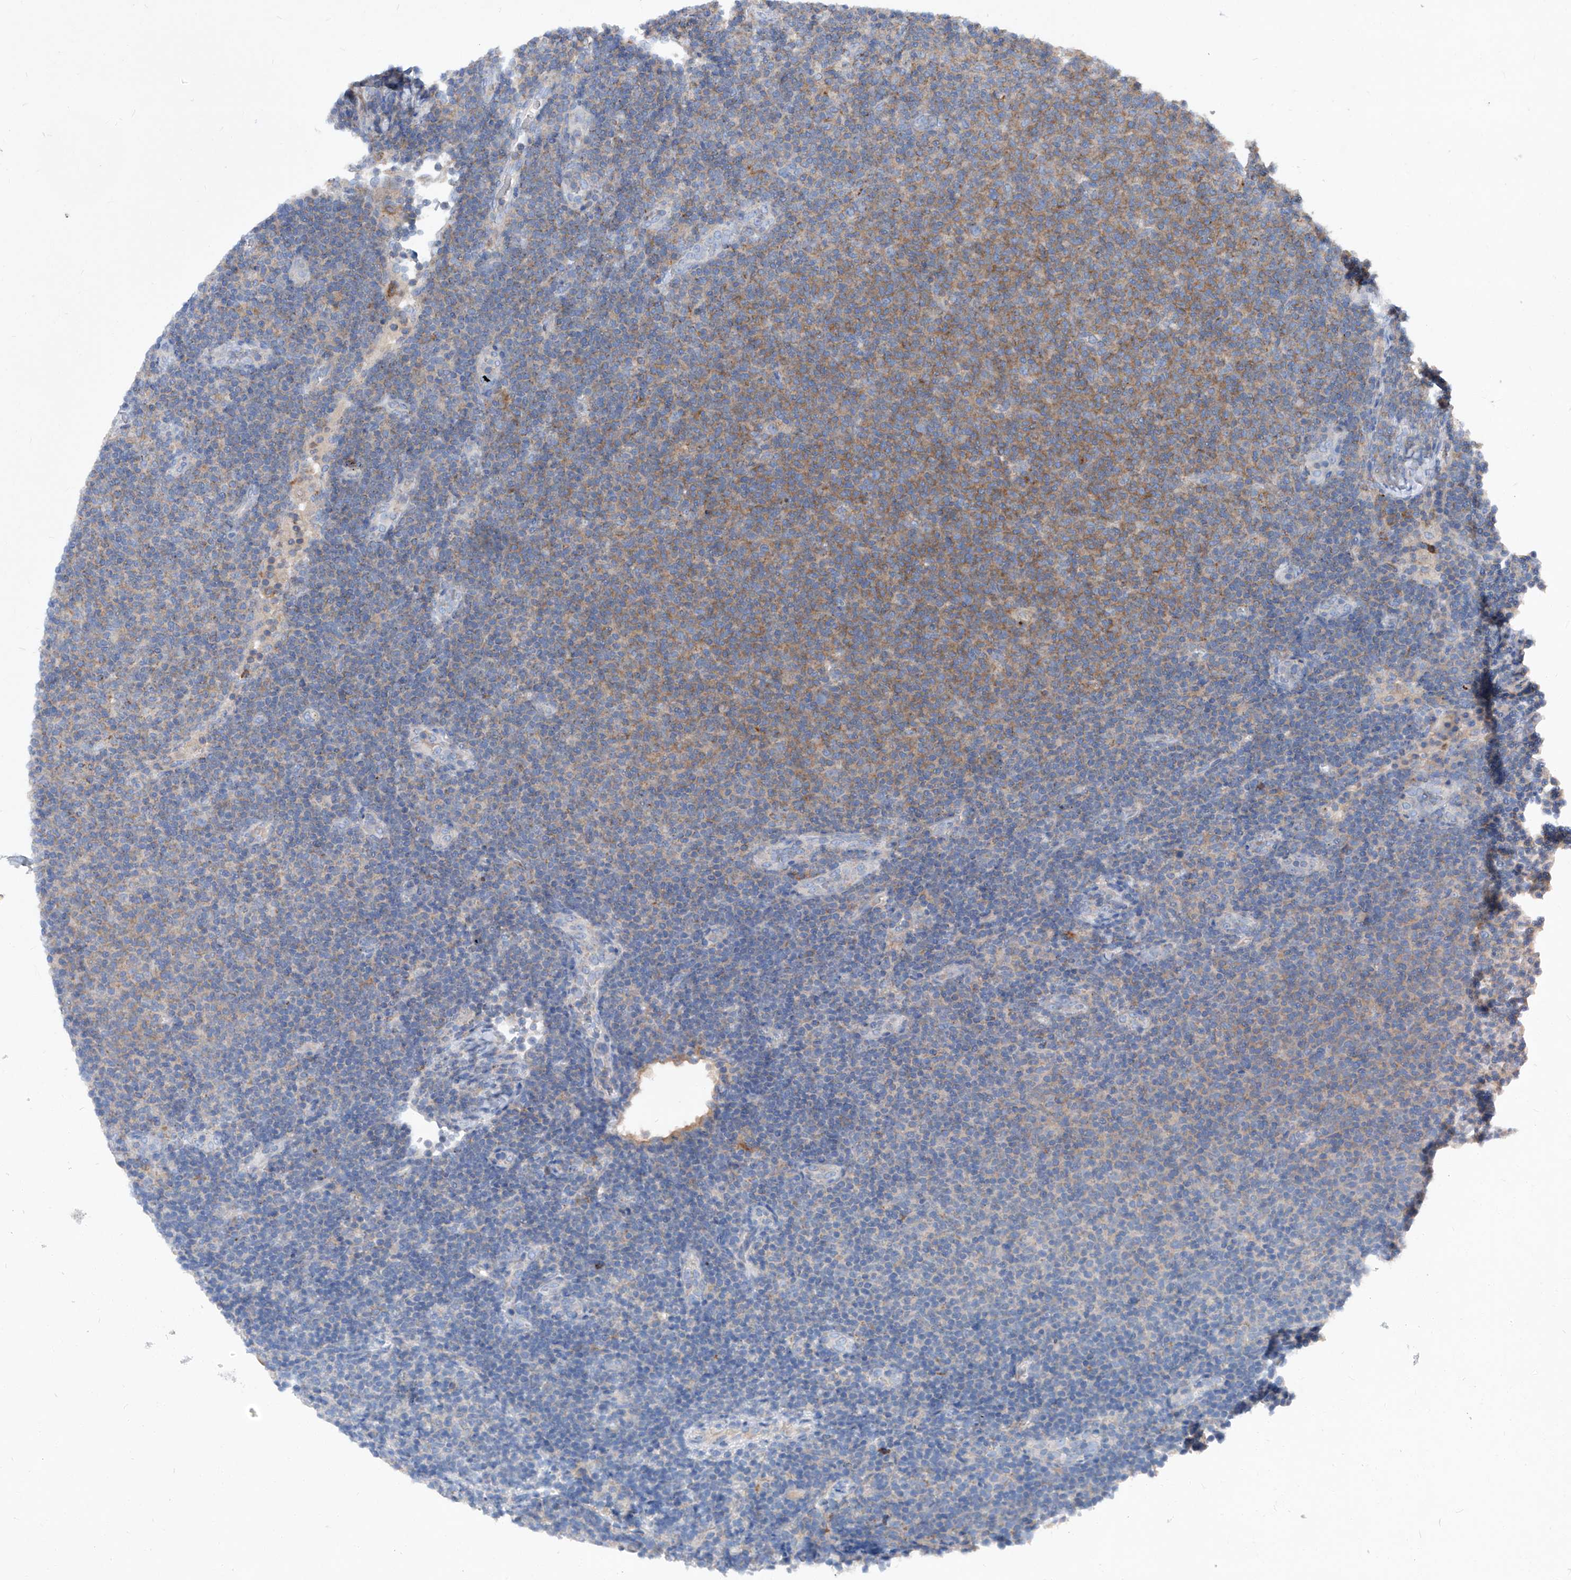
{"staining": {"intensity": "weak", "quantity": "25%-75%", "location": "cytoplasmic/membranous"}, "tissue": "lymphoma", "cell_type": "Tumor cells", "image_type": "cancer", "snomed": [{"axis": "morphology", "description": "Malignant lymphoma, non-Hodgkin's type, Low grade"}, {"axis": "topography", "description": "Lymph node"}], "caption": "Immunohistochemistry (IHC) of human low-grade malignant lymphoma, non-Hodgkin's type shows low levels of weak cytoplasmic/membranous staining in approximately 25%-75% of tumor cells.", "gene": "EPHA8", "patient": {"sex": "male", "age": 66}}